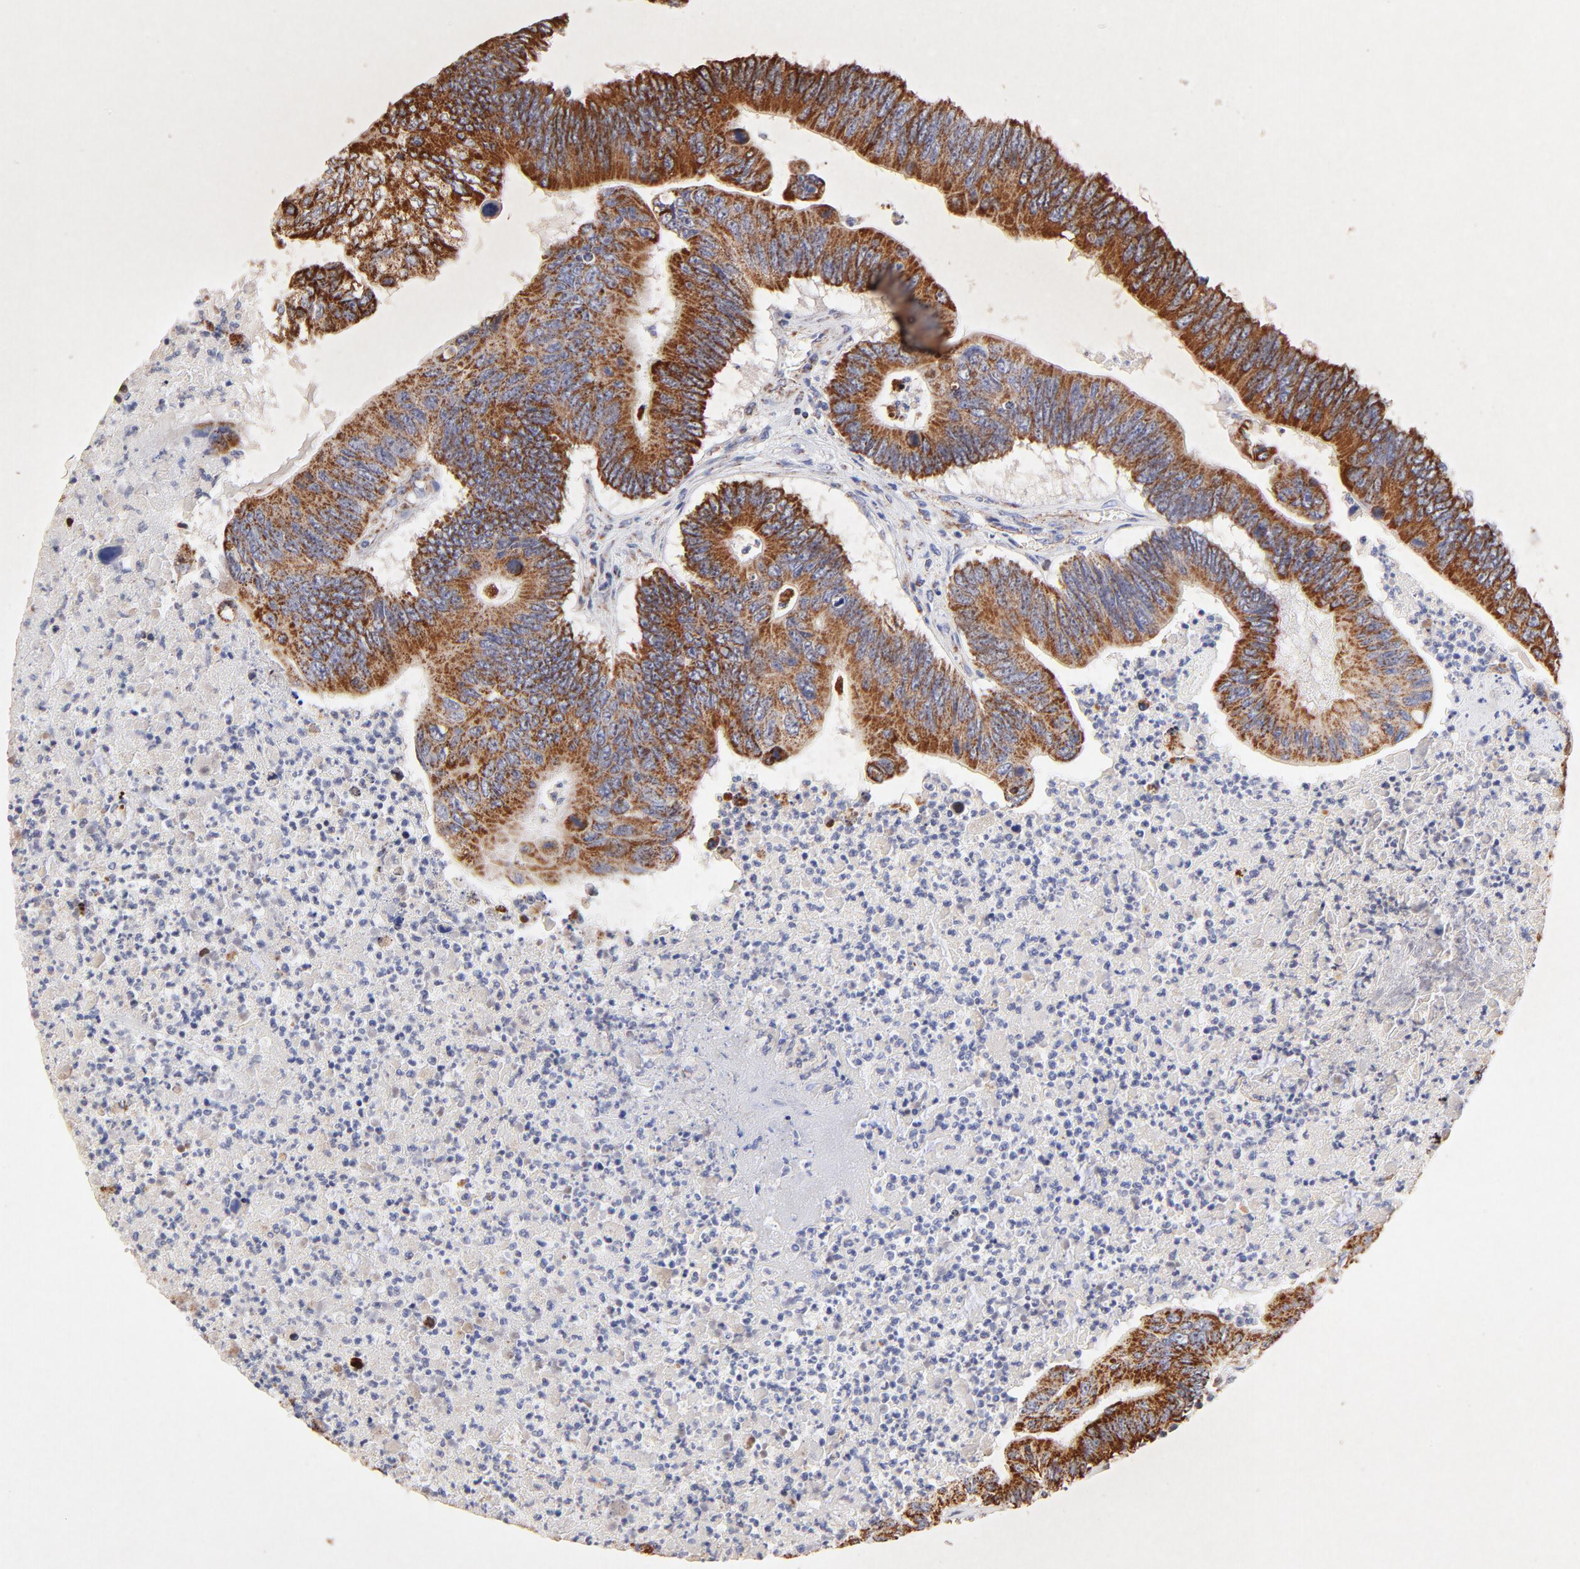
{"staining": {"intensity": "strong", "quantity": ">75%", "location": "cytoplasmic/membranous"}, "tissue": "colorectal cancer", "cell_type": "Tumor cells", "image_type": "cancer", "snomed": [{"axis": "morphology", "description": "Adenocarcinoma, NOS"}, {"axis": "topography", "description": "Colon"}], "caption": "Protein expression analysis of colorectal cancer demonstrates strong cytoplasmic/membranous staining in about >75% of tumor cells. The staining was performed using DAB (3,3'-diaminobenzidine) to visualize the protein expression in brown, while the nuclei were stained in blue with hematoxylin (Magnification: 20x).", "gene": "SSBP1", "patient": {"sex": "male", "age": 65}}